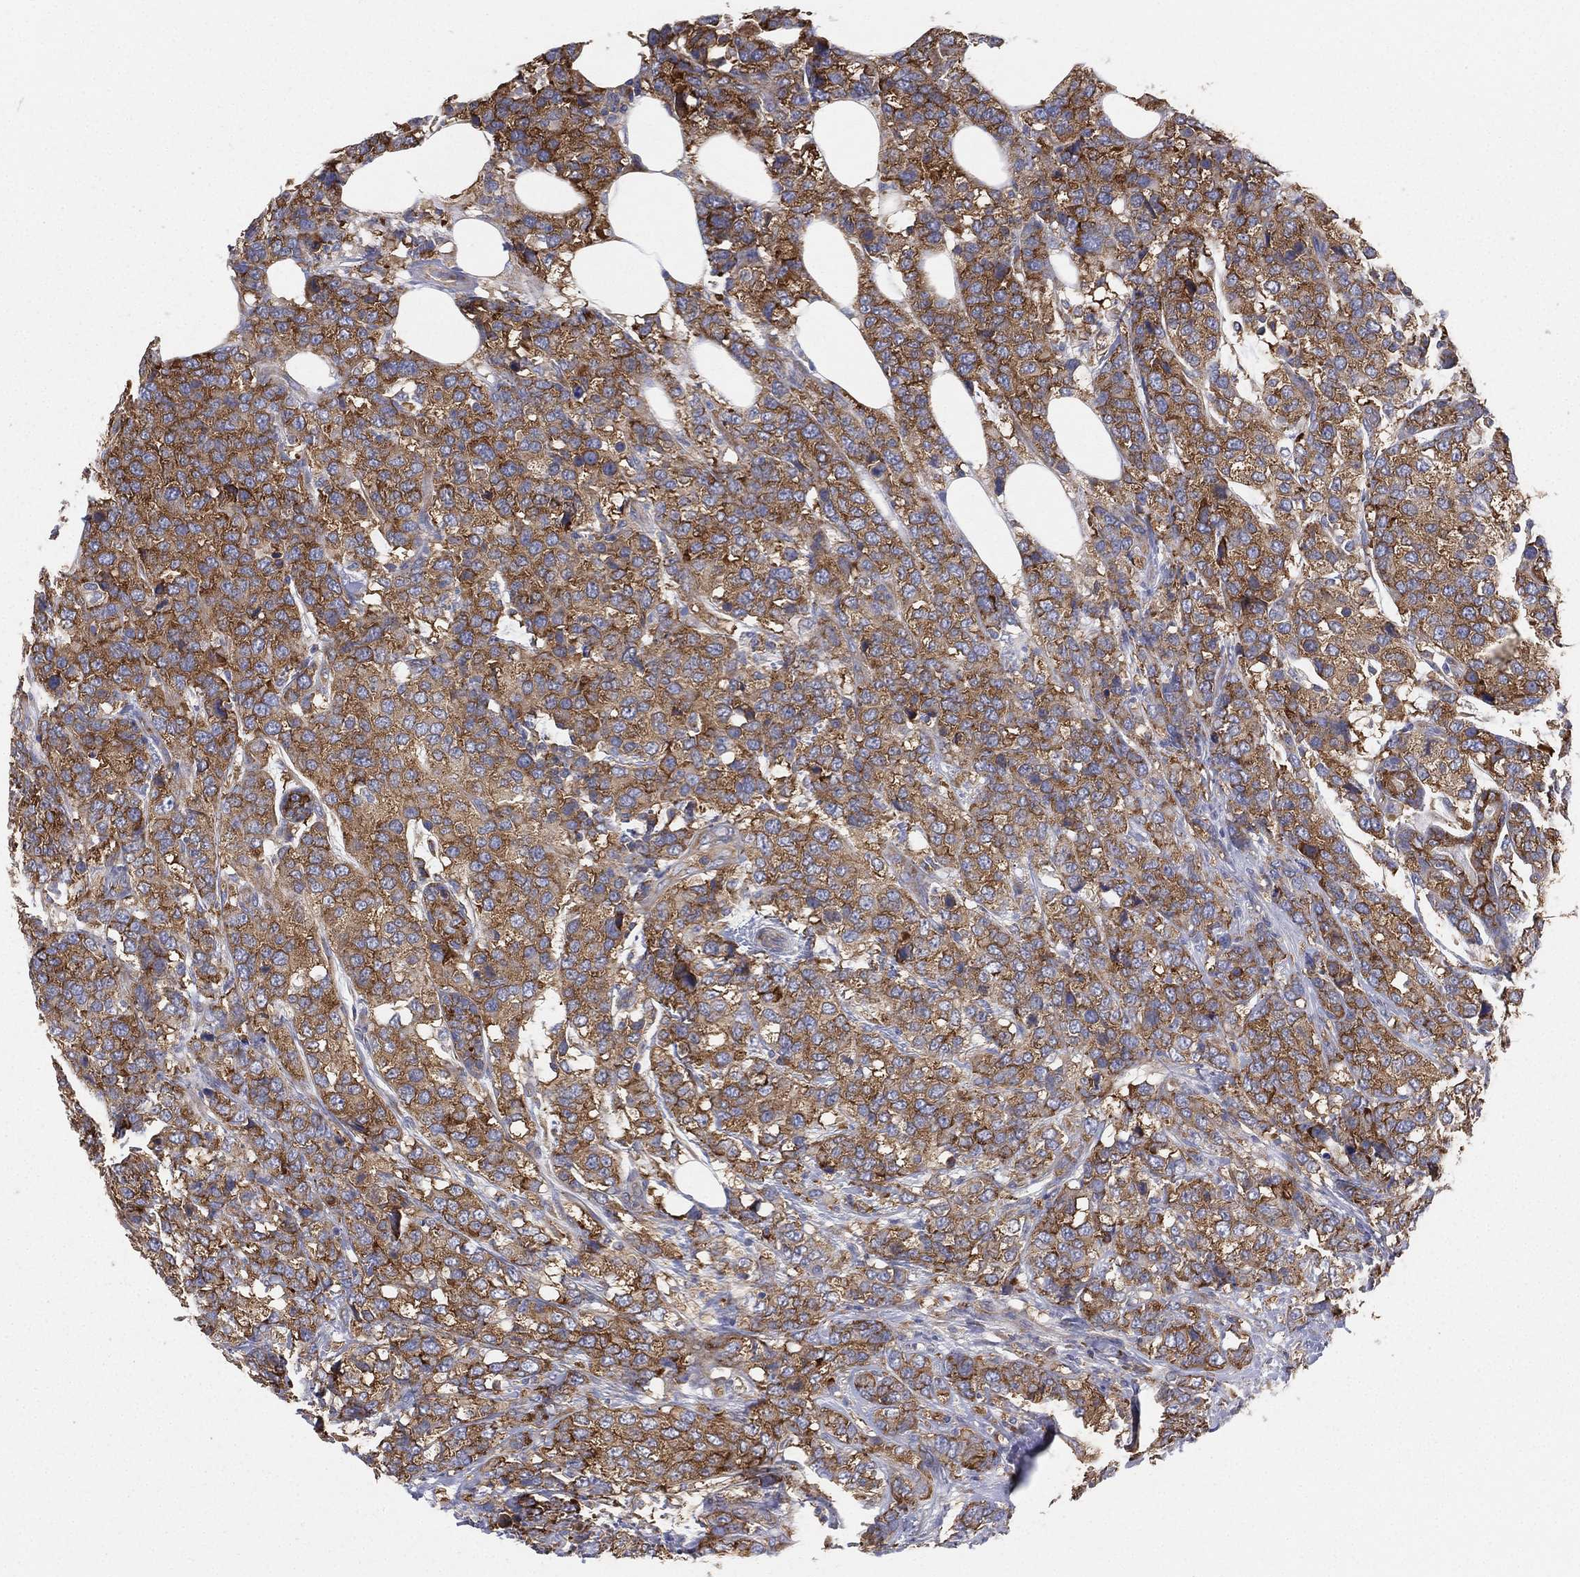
{"staining": {"intensity": "strong", "quantity": ">75%", "location": "cytoplasmic/membranous"}, "tissue": "breast cancer", "cell_type": "Tumor cells", "image_type": "cancer", "snomed": [{"axis": "morphology", "description": "Lobular carcinoma"}, {"axis": "topography", "description": "Breast"}], "caption": "Approximately >75% of tumor cells in breast lobular carcinoma exhibit strong cytoplasmic/membranous protein staining as visualized by brown immunohistochemical staining.", "gene": "FARSA", "patient": {"sex": "female", "age": 59}}